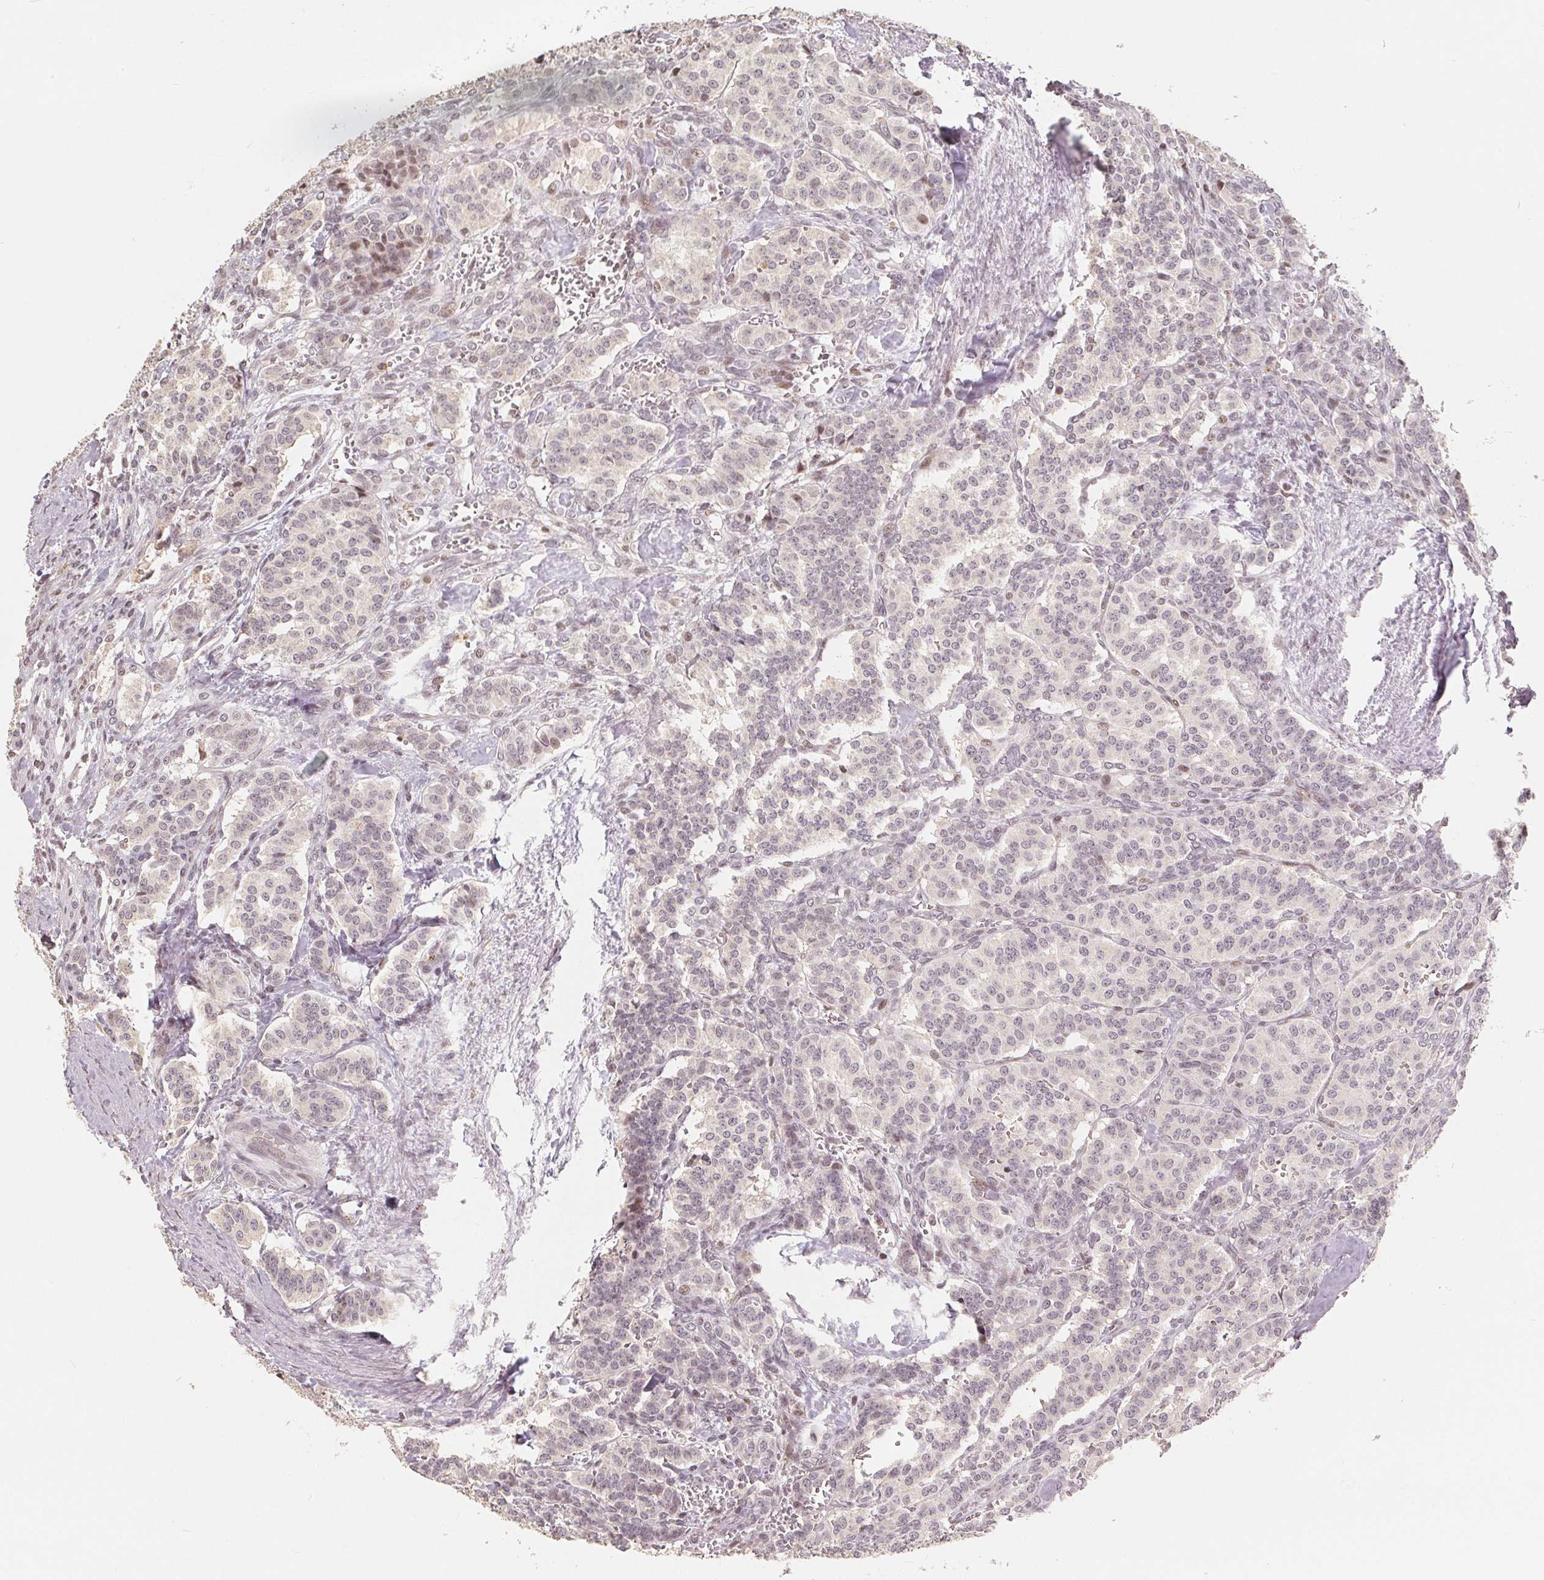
{"staining": {"intensity": "weak", "quantity": "<25%", "location": "nuclear"}, "tissue": "carcinoid", "cell_type": "Tumor cells", "image_type": "cancer", "snomed": [{"axis": "morphology", "description": "Normal tissue, NOS"}, {"axis": "morphology", "description": "Carcinoid, malignant, NOS"}, {"axis": "topography", "description": "Lung"}], "caption": "There is no significant positivity in tumor cells of malignant carcinoid.", "gene": "CCDC138", "patient": {"sex": "female", "age": 46}}